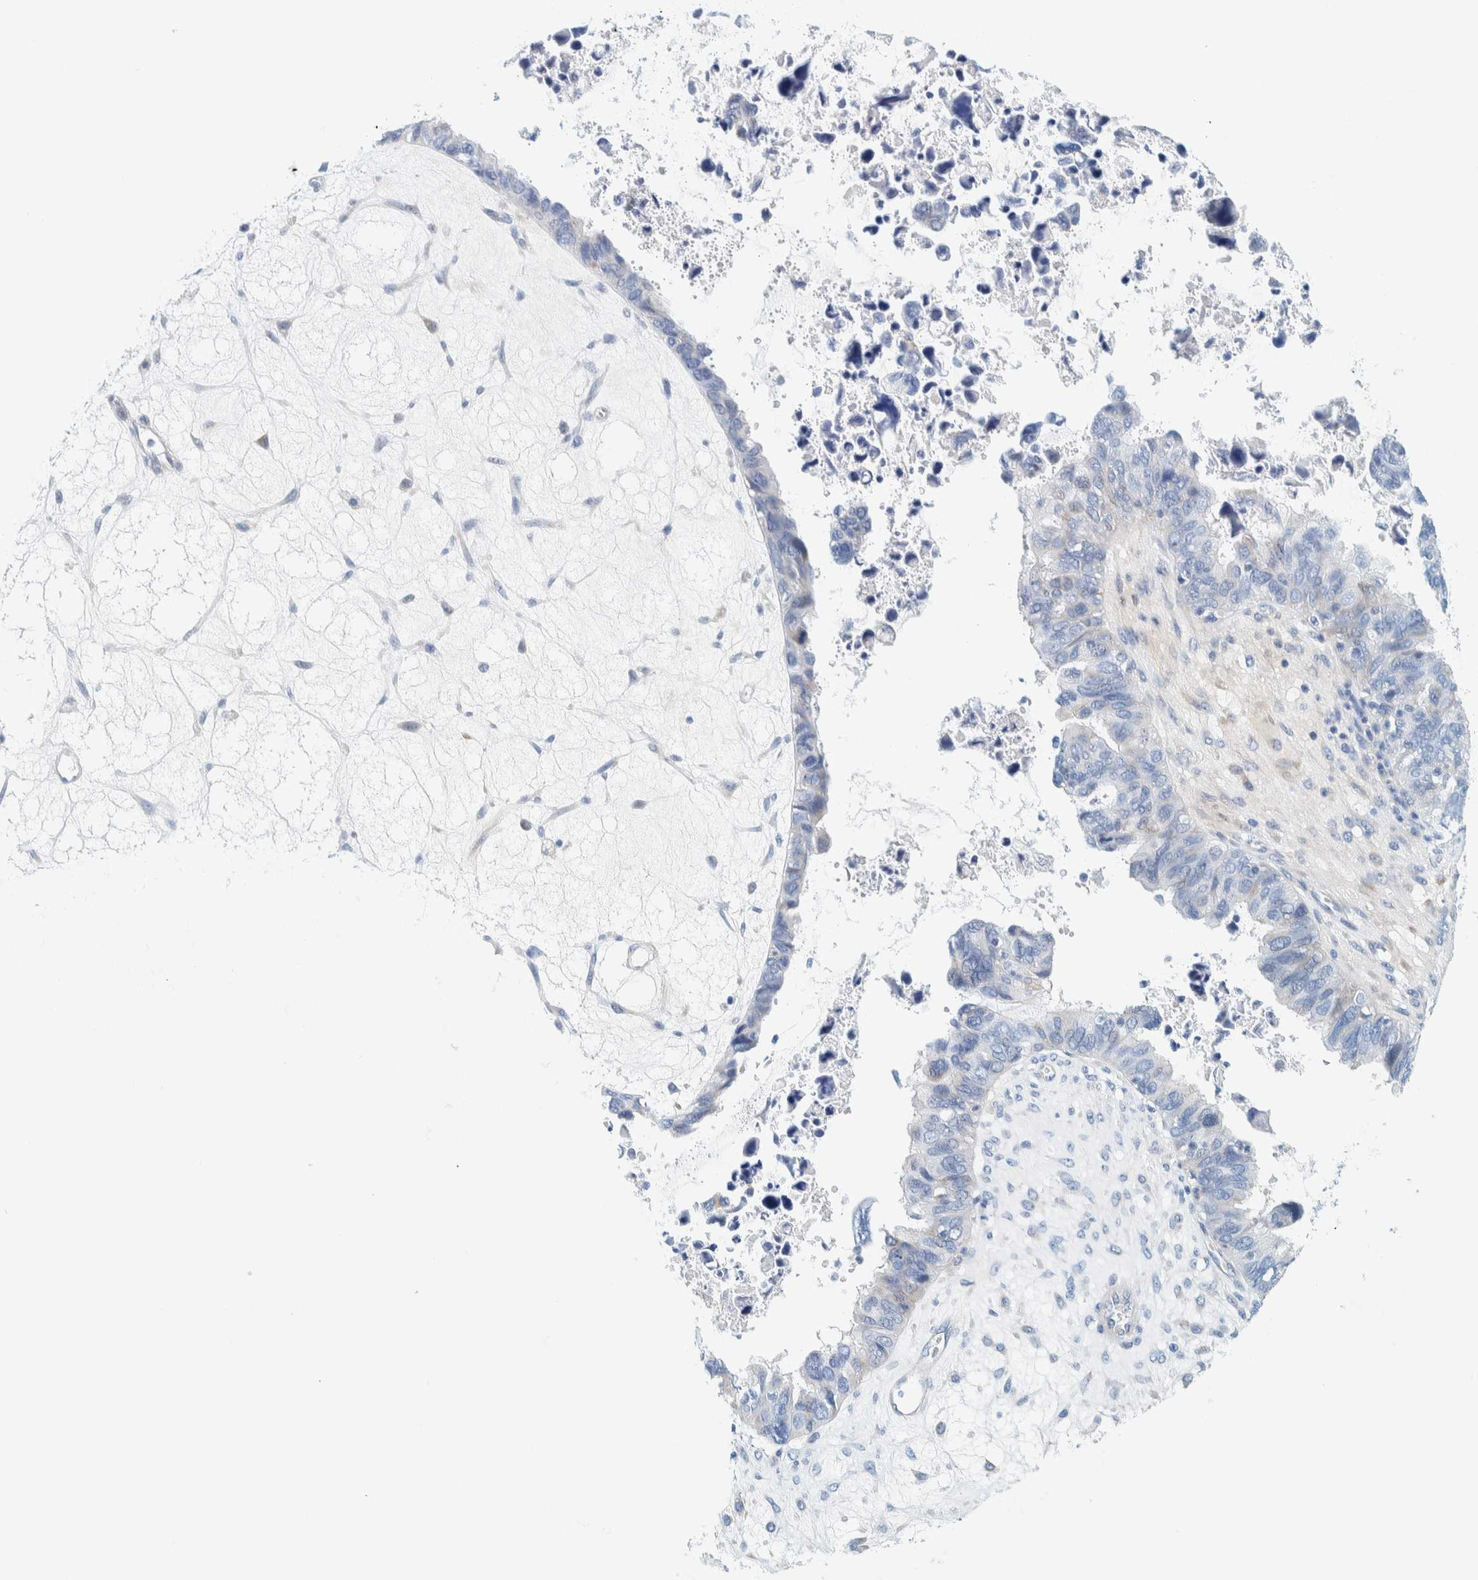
{"staining": {"intensity": "negative", "quantity": "none", "location": "none"}, "tissue": "ovarian cancer", "cell_type": "Tumor cells", "image_type": "cancer", "snomed": [{"axis": "morphology", "description": "Cystadenocarcinoma, serous, NOS"}, {"axis": "topography", "description": "Ovary"}], "caption": "Immunohistochemical staining of human ovarian serous cystadenocarcinoma demonstrates no significant positivity in tumor cells. Brightfield microscopy of immunohistochemistry (IHC) stained with DAB (3,3'-diaminobenzidine) (brown) and hematoxylin (blue), captured at high magnification.", "gene": "MOG", "patient": {"sex": "female", "age": 79}}